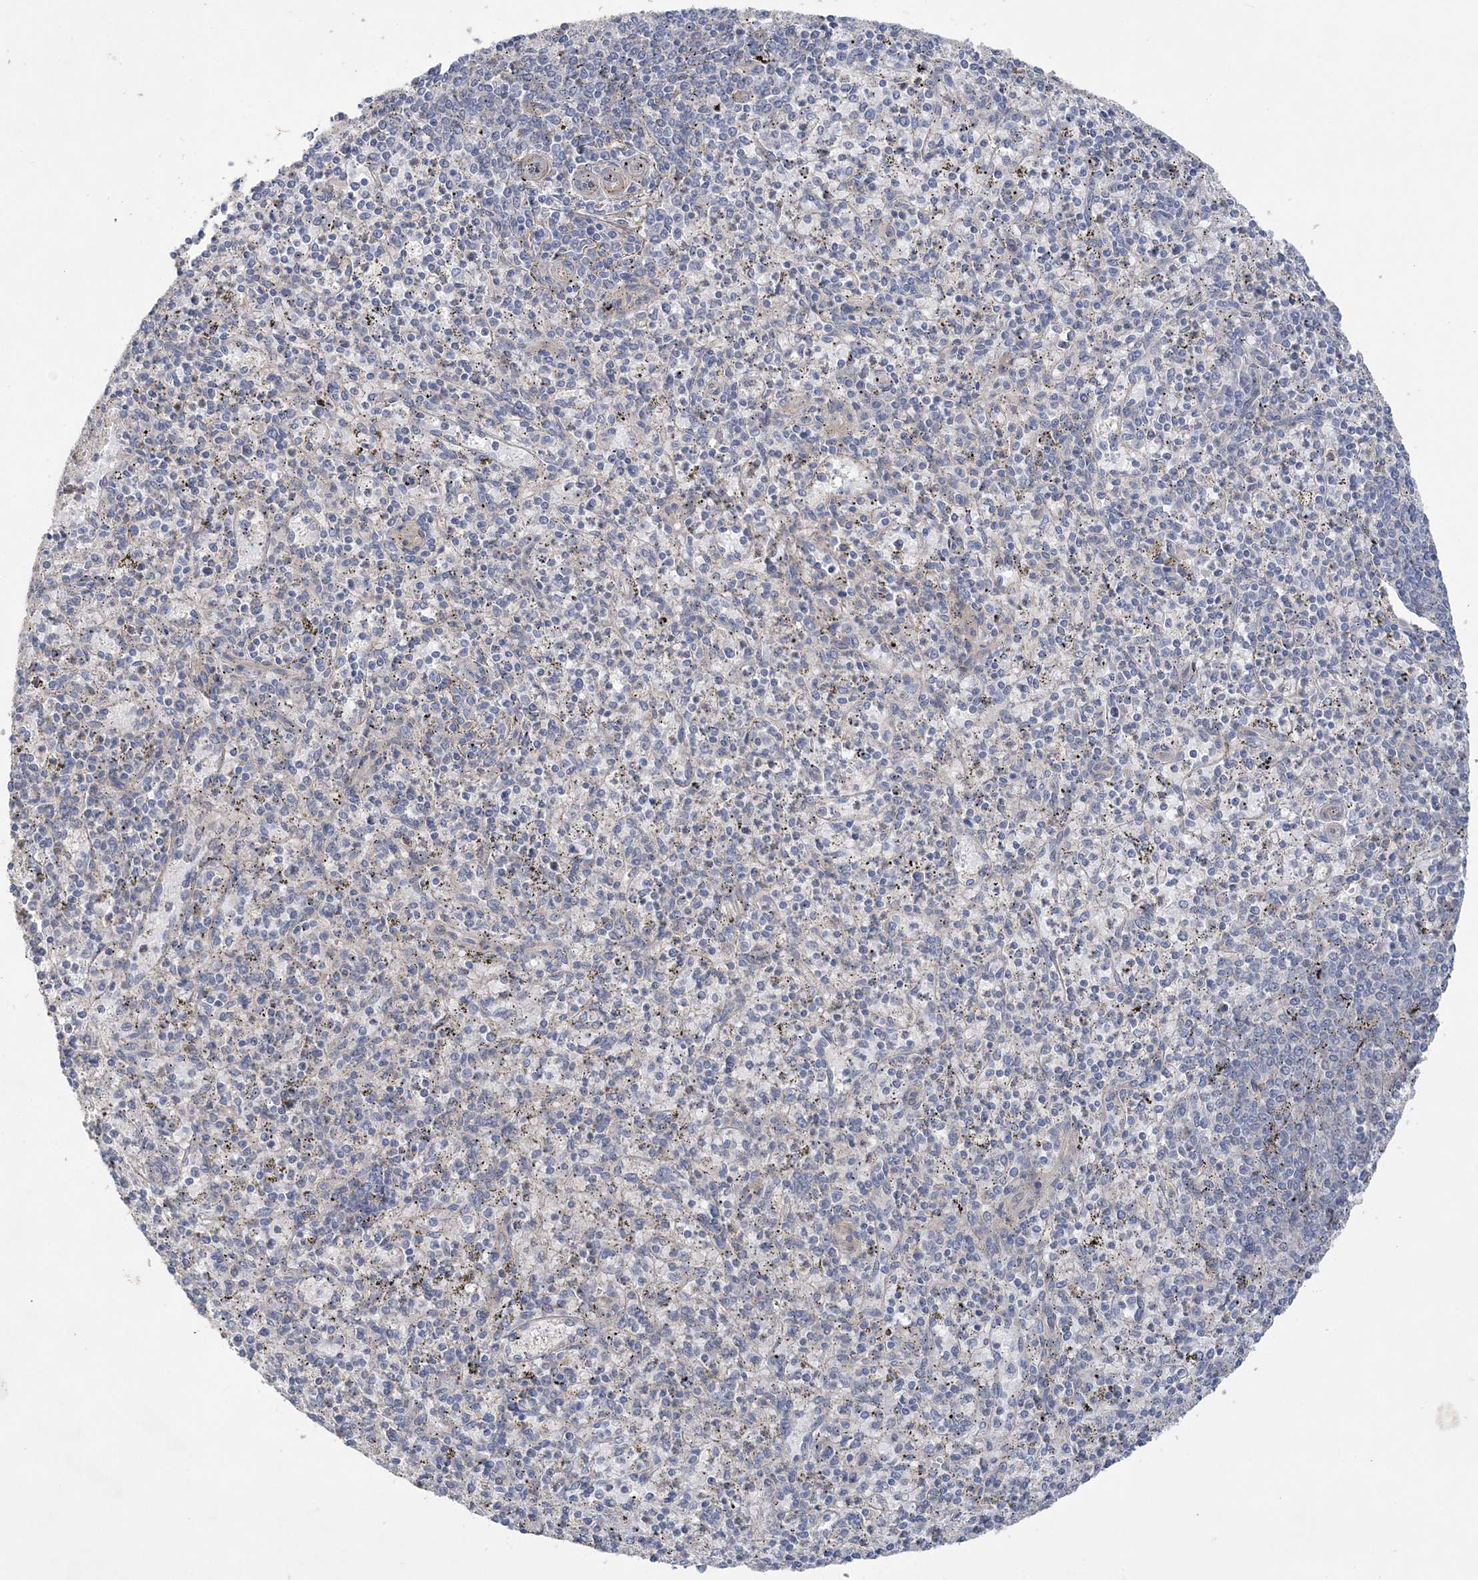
{"staining": {"intensity": "negative", "quantity": "none", "location": "none"}, "tissue": "spleen", "cell_type": "Cells in red pulp", "image_type": "normal", "snomed": [{"axis": "morphology", "description": "Normal tissue, NOS"}, {"axis": "topography", "description": "Spleen"}], "caption": "Normal spleen was stained to show a protein in brown. There is no significant expression in cells in red pulp. Brightfield microscopy of immunohistochemistry stained with DAB (3,3'-diaminobenzidine) (brown) and hematoxylin (blue), captured at high magnification.", "gene": "MAP4K5", "patient": {"sex": "male", "age": 72}}